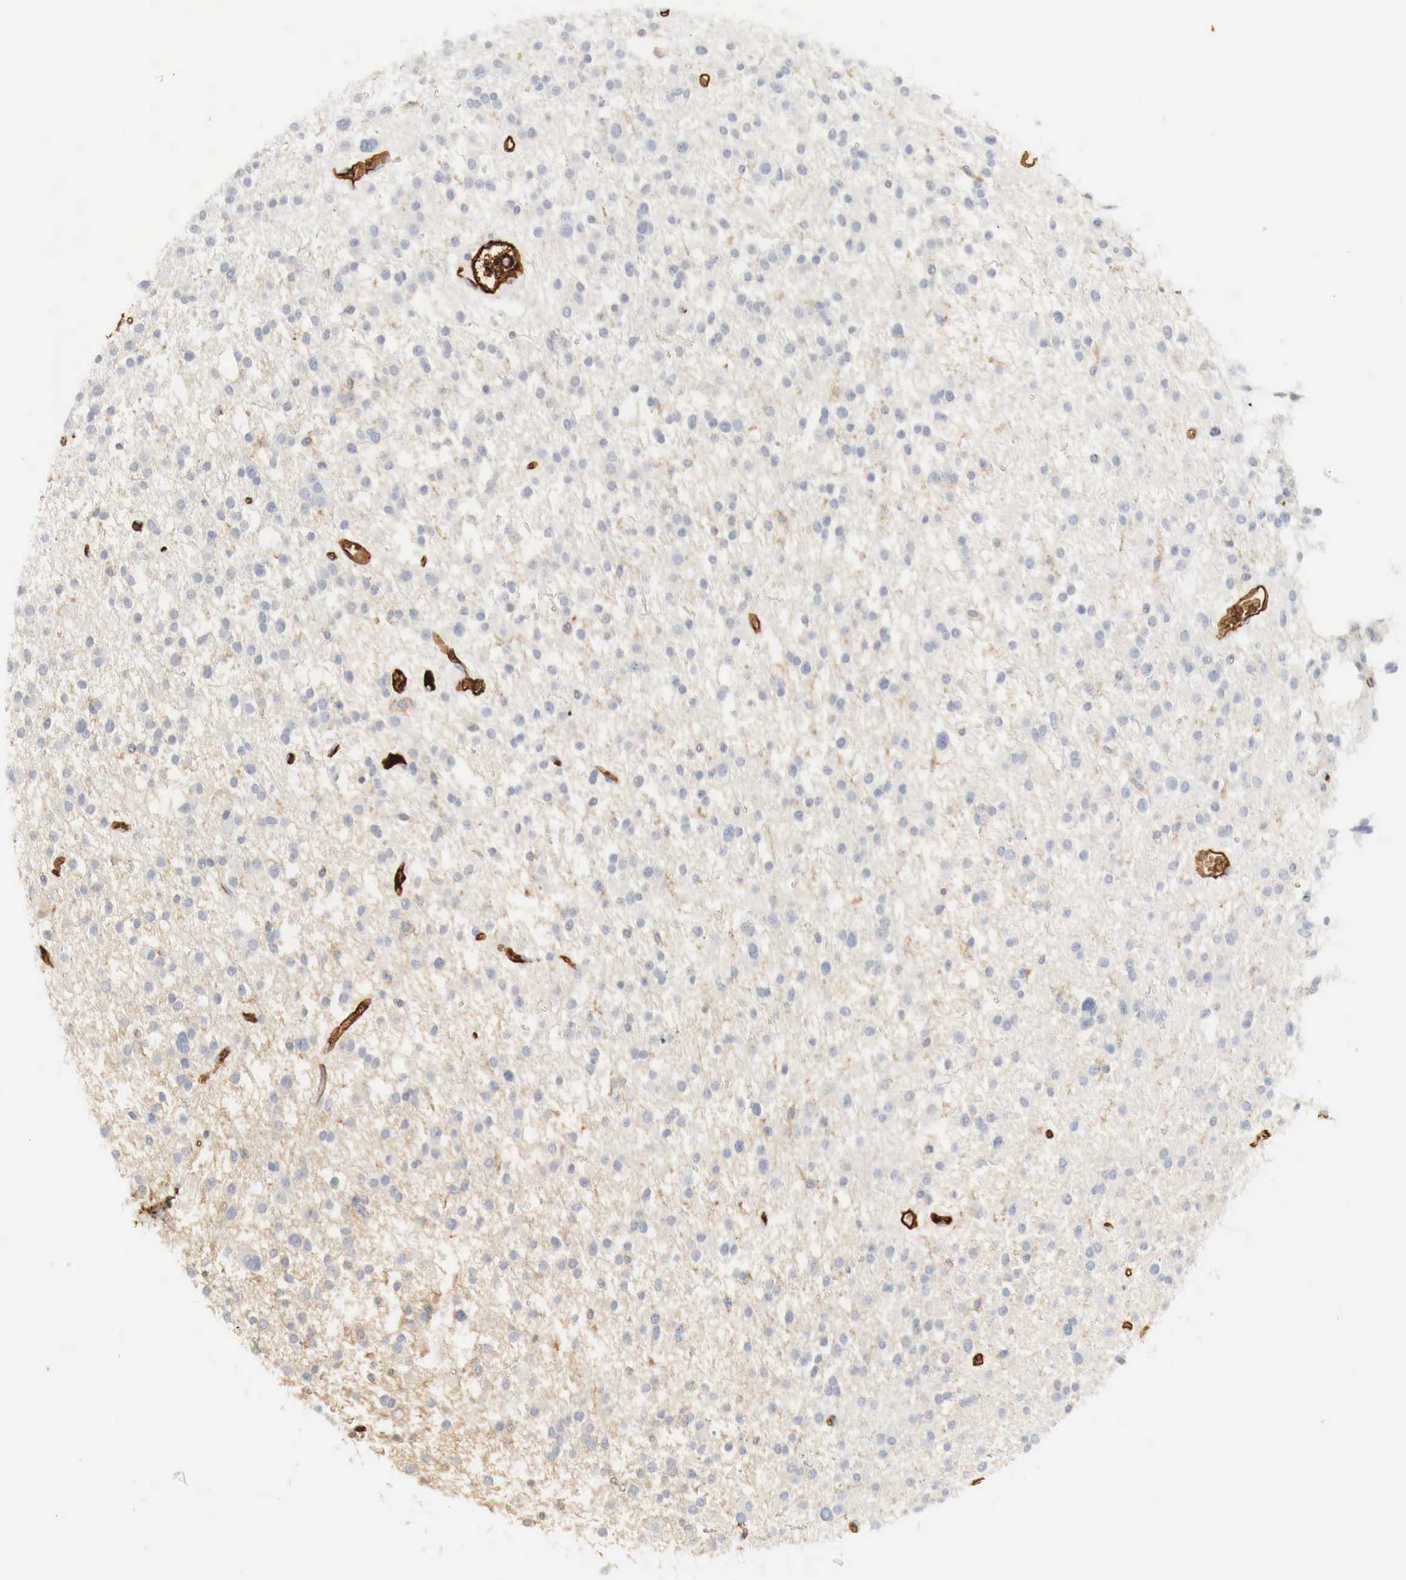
{"staining": {"intensity": "negative", "quantity": "none", "location": "none"}, "tissue": "glioma", "cell_type": "Tumor cells", "image_type": "cancer", "snomed": [{"axis": "morphology", "description": "Glioma, malignant, Low grade"}, {"axis": "topography", "description": "Brain"}], "caption": "Immunohistochemistry of human glioma displays no positivity in tumor cells.", "gene": "IGLC3", "patient": {"sex": "female", "age": 36}}